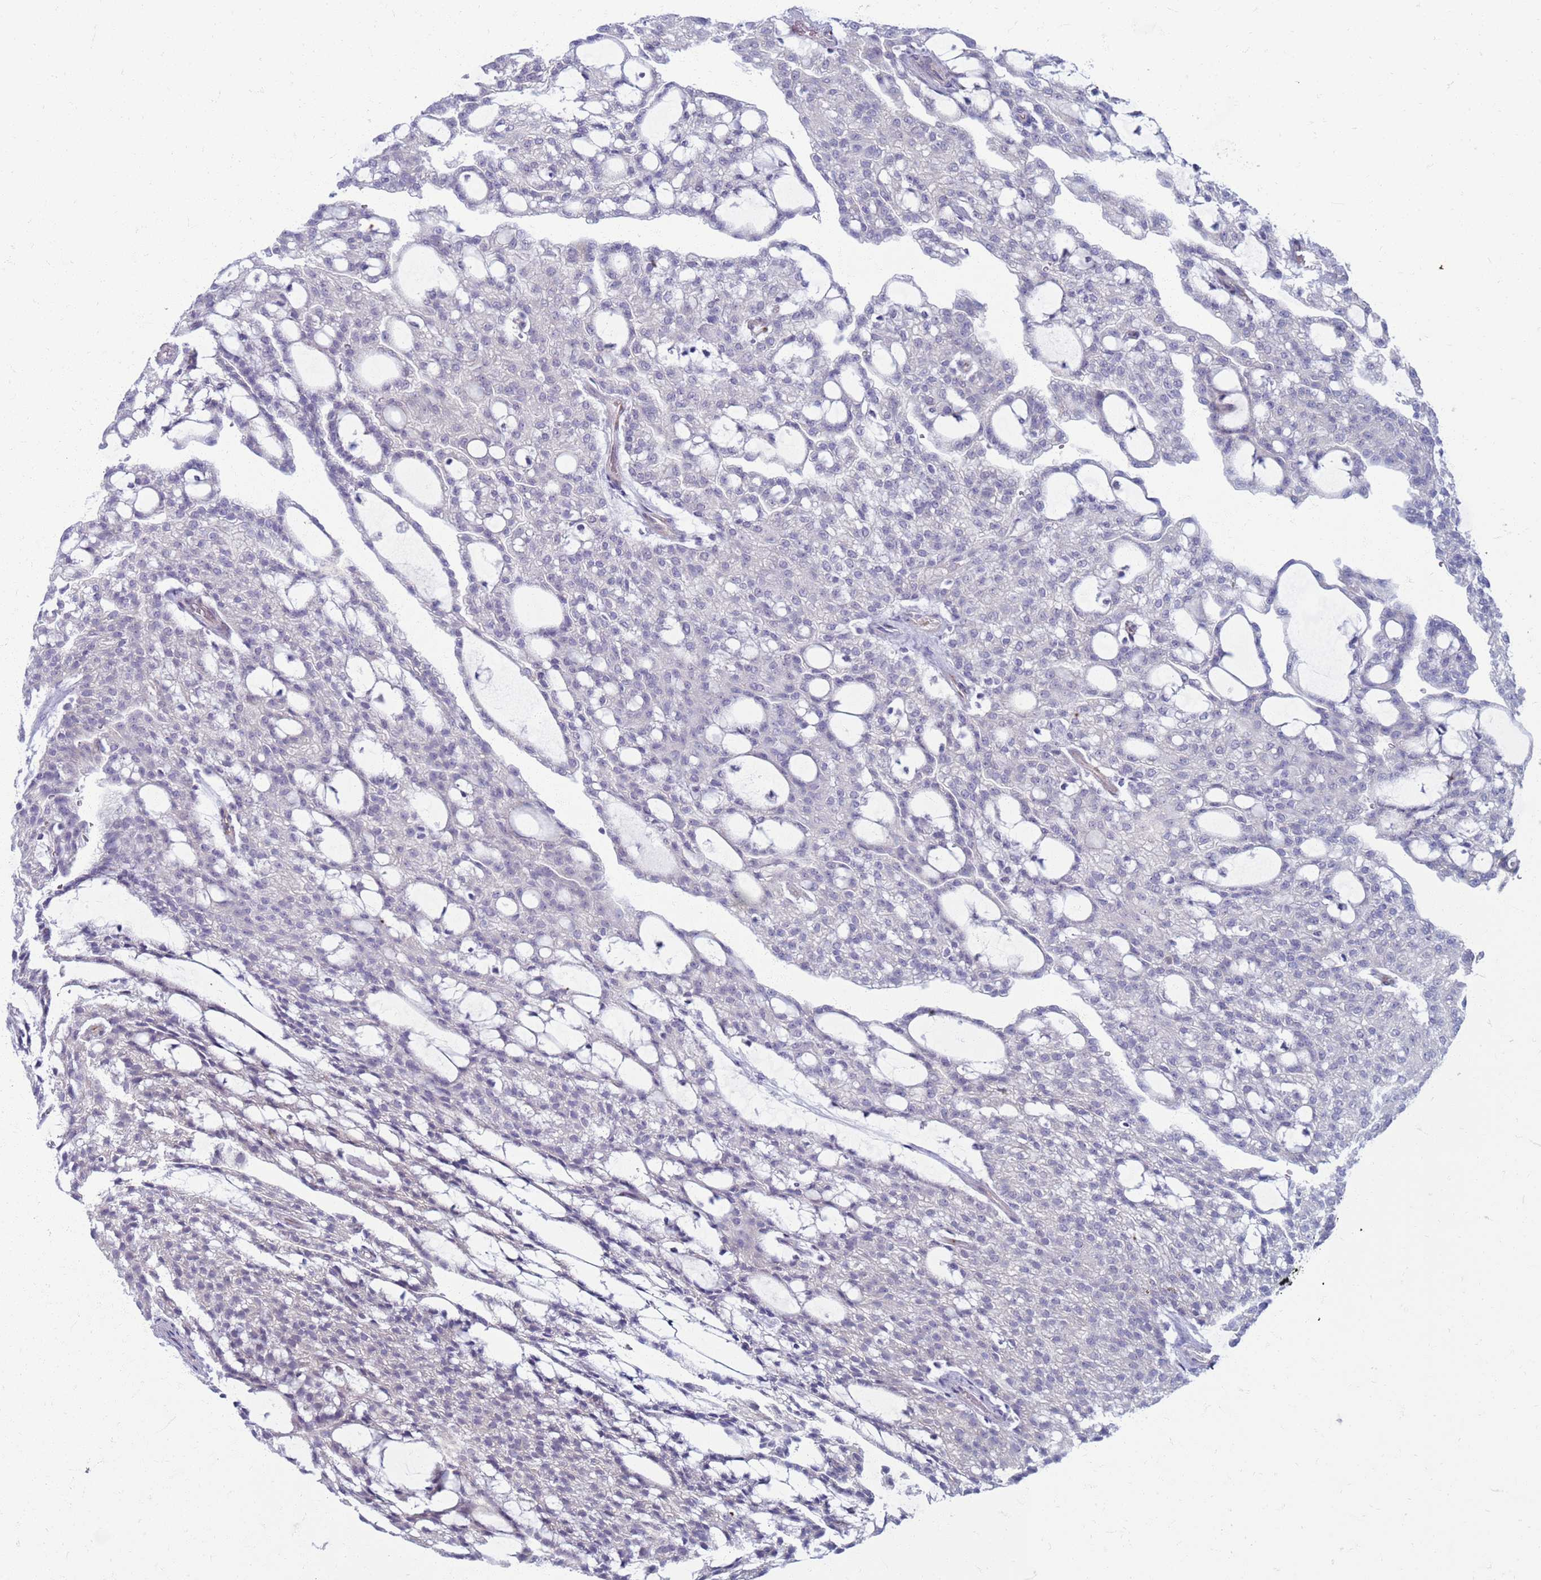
{"staining": {"intensity": "negative", "quantity": "none", "location": "none"}, "tissue": "renal cancer", "cell_type": "Tumor cells", "image_type": "cancer", "snomed": [{"axis": "morphology", "description": "Adenocarcinoma, NOS"}, {"axis": "topography", "description": "Kidney"}], "caption": "This is an immunohistochemistry (IHC) micrograph of human renal cancer (adenocarcinoma). There is no expression in tumor cells.", "gene": "CLCA2", "patient": {"sex": "male", "age": 63}}